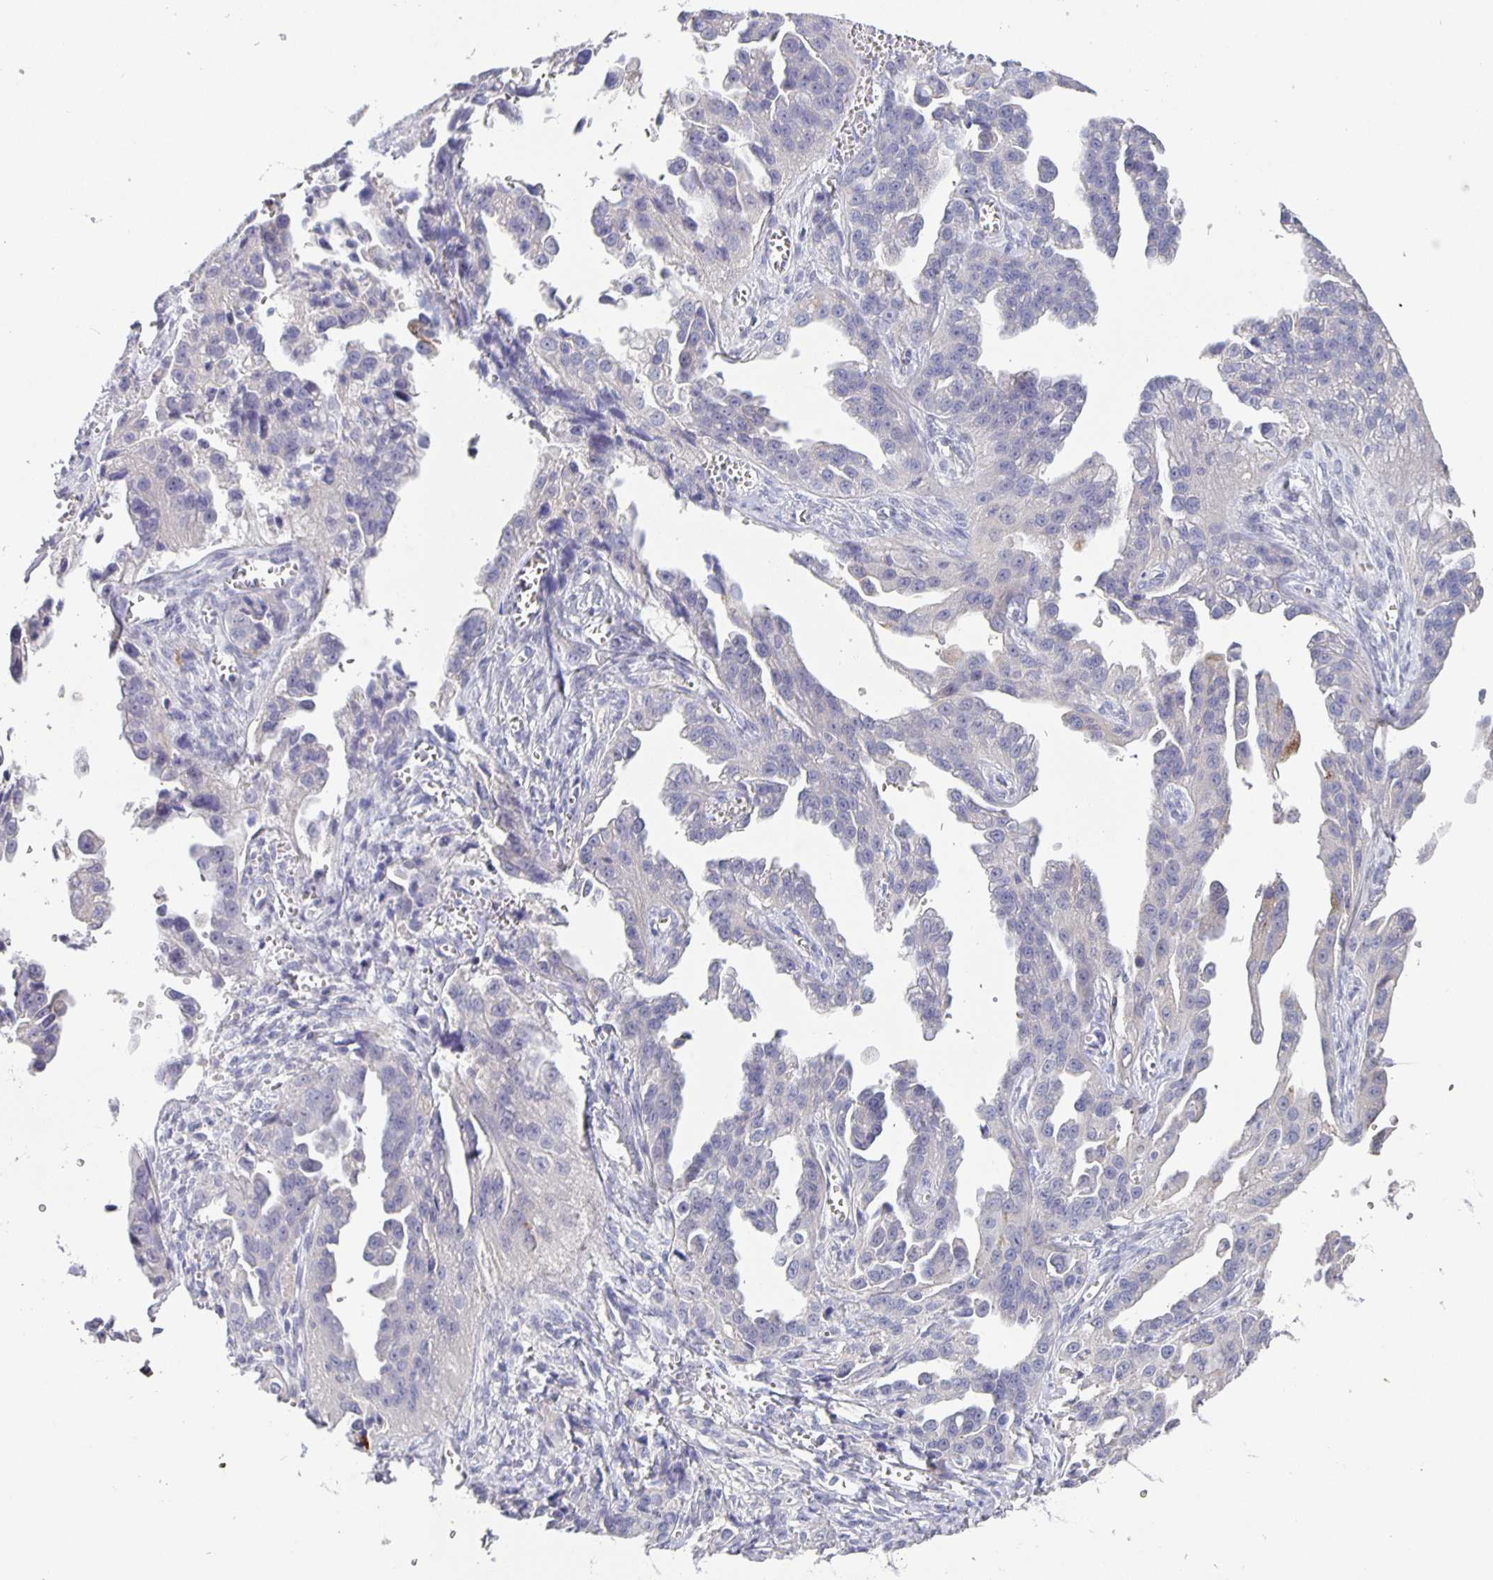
{"staining": {"intensity": "negative", "quantity": "none", "location": "none"}, "tissue": "ovarian cancer", "cell_type": "Tumor cells", "image_type": "cancer", "snomed": [{"axis": "morphology", "description": "Cystadenocarcinoma, serous, NOS"}, {"axis": "topography", "description": "Ovary"}], "caption": "An immunohistochemistry photomicrograph of ovarian cancer (serous cystadenocarcinoma) is shown. There is no staining in tumor cells of ovarian cancer (serous cystadenocarcinoma).", "gene": "GDF15", "patient": {"sex": "female", "age": 75}}